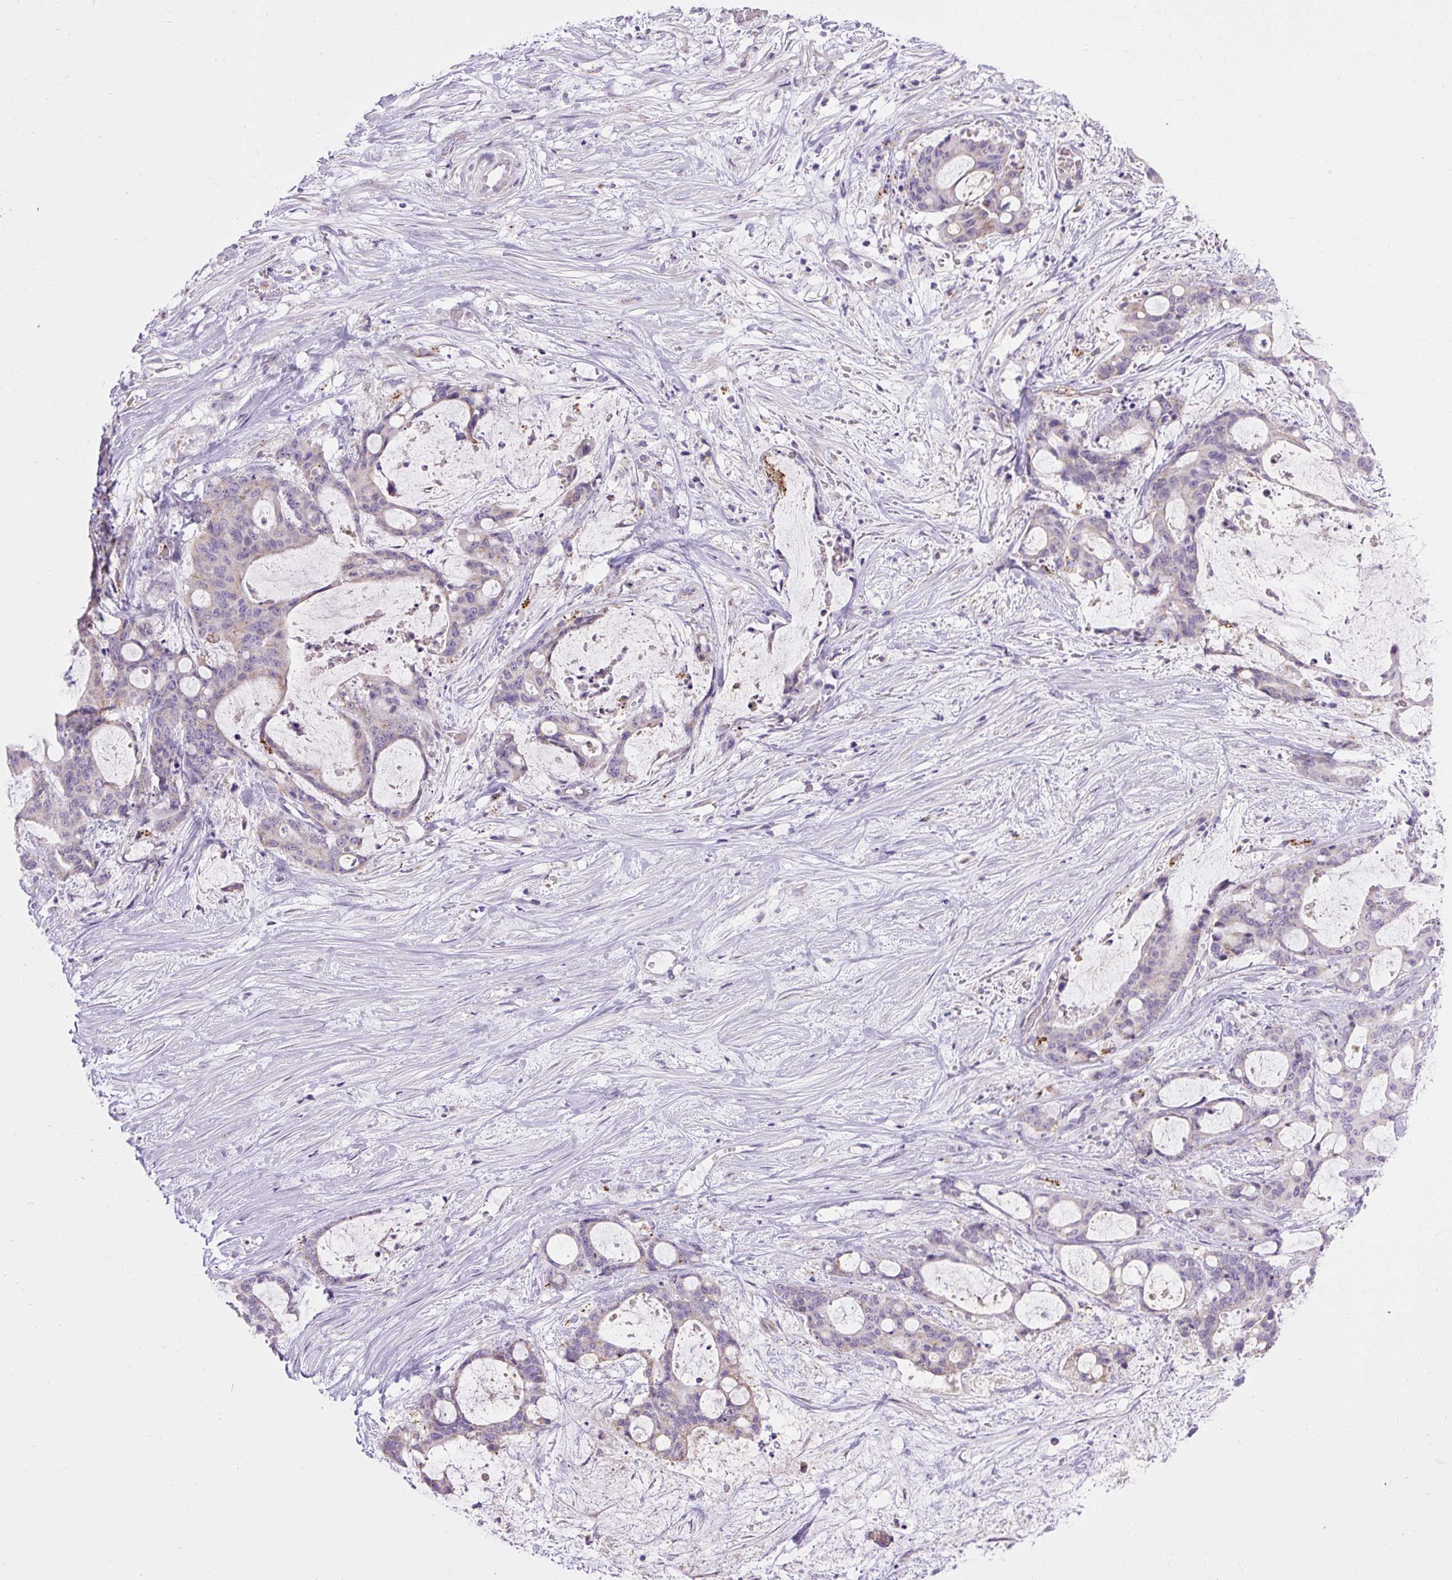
{"staining": {"intensity": "negative", "quantity": "none", "location": "none"}, "tissue": "liver cancer", "cell_type": "Tumor cells", "image_type": "cancer", "snomed": [{"axis": "morphology", "description": "Normal tissue, NOS"}, {"axis": "morphology", "description": "Cholangiocarcinoma"}, {"axis": "topography", "description": "Liver"}, {"axis": "topography", "description": "Peripheral nerve tissue"}], "caption": "The immunohistochemistry (IHC) micrograph has no significant staining in tumor cells of liver cancer (cholangiocarcinoma) tissue.", "gene": "RNASE10", "patient": {"sex": "female", "age": 73}}